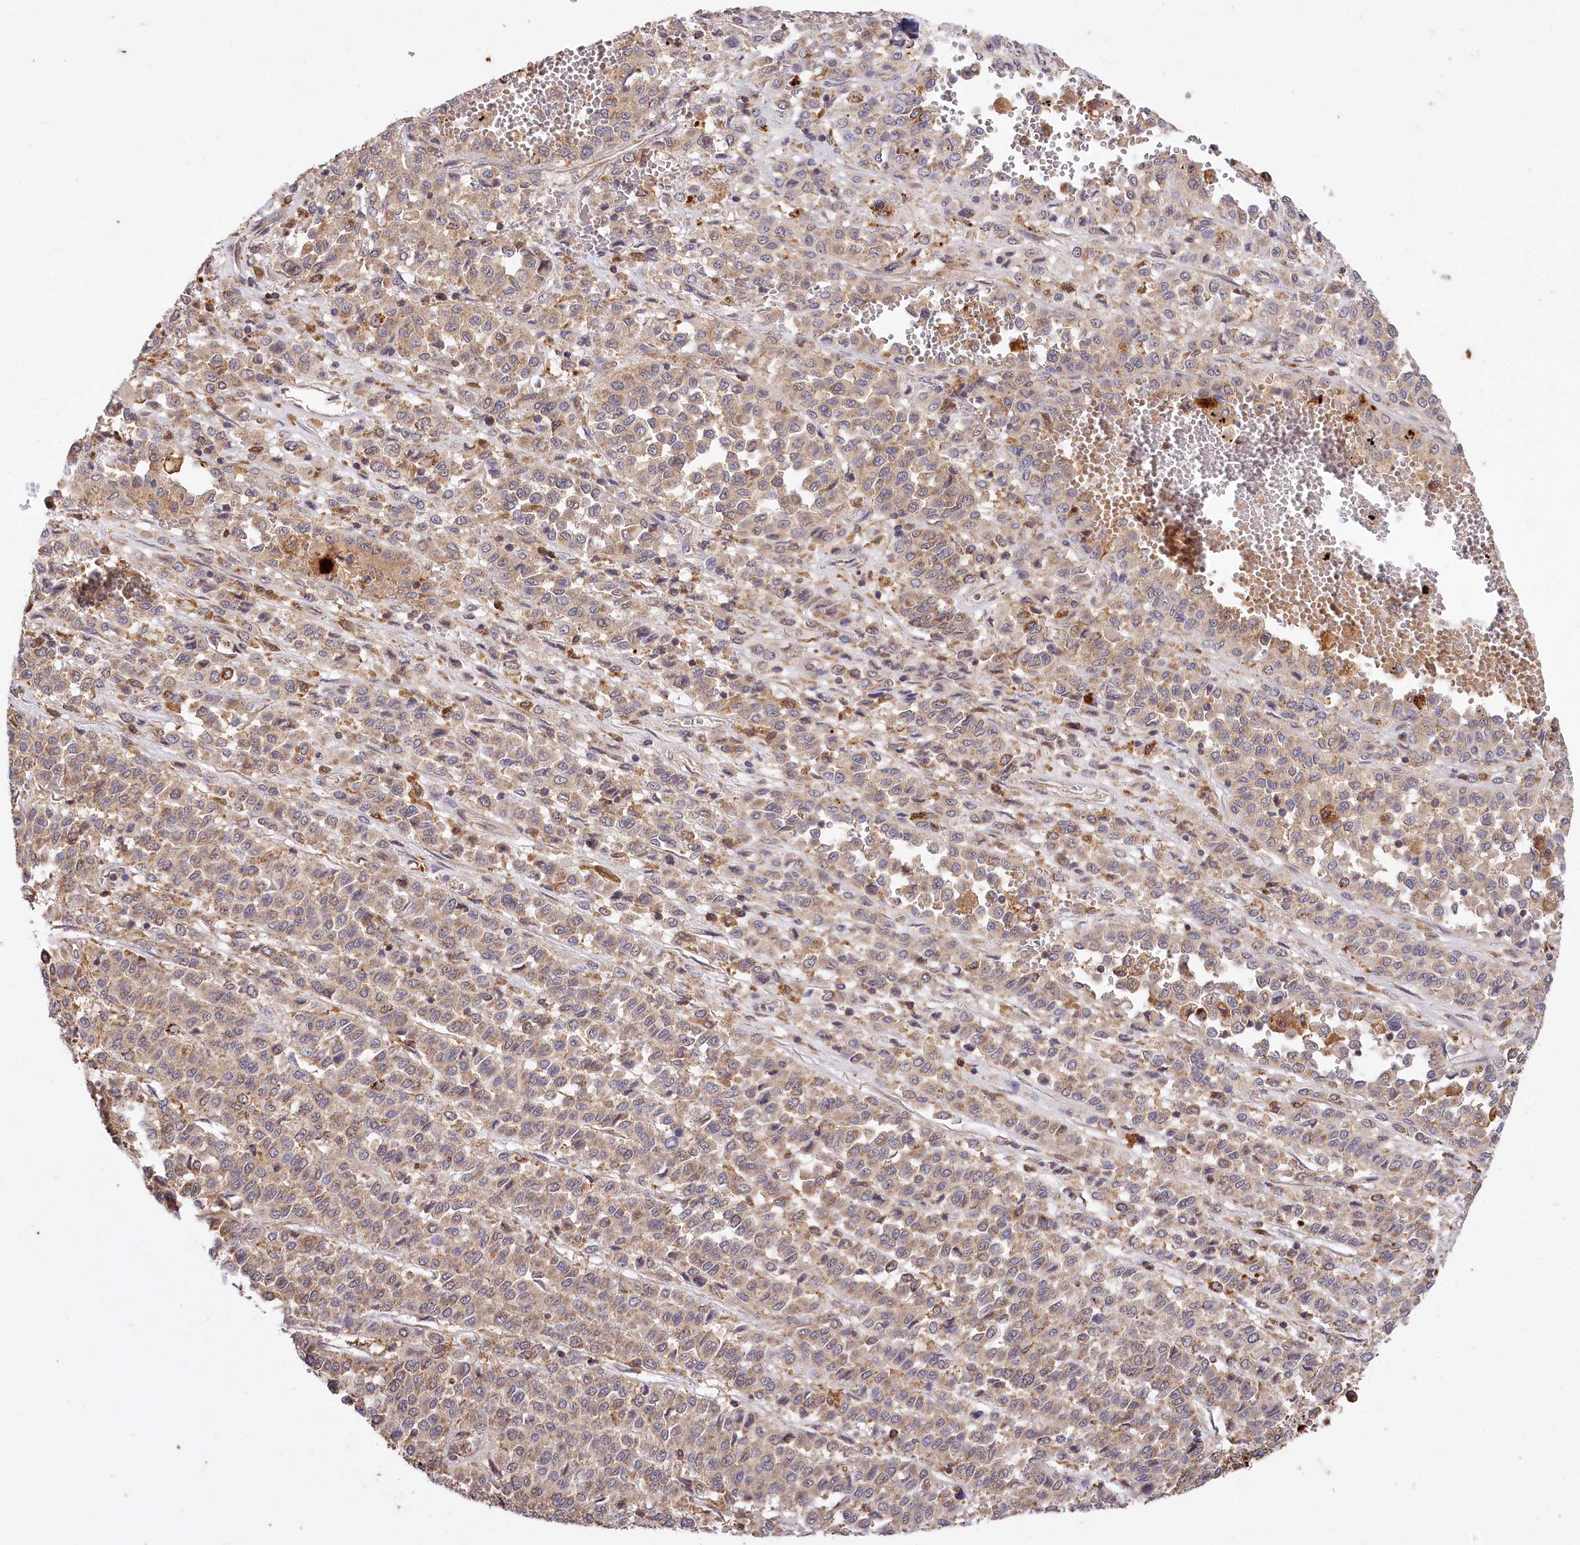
{"staining": {"intensity": "weak", "quantity": ">75%", "location": "cytoplasmic/membranous"}, "tissue": "melanoma", "cell_type": "Tumor cells", "image_type": "cancer", "snomed": [{"axis": "morphology", "description": "Malignant melanoma, Metastatic site"}, {"axis": "topography", "description": "Pancreas"}], "caption": "High-power microscopy captured an immunohistochemistry micrograph of malignant melanoma (metastatic site), revealing weak cytoplasmic/membranous positivity in approximately >75% of tumor cells.", "gene": "CARD19", "patient": {"sex": "female", "age": 30}}